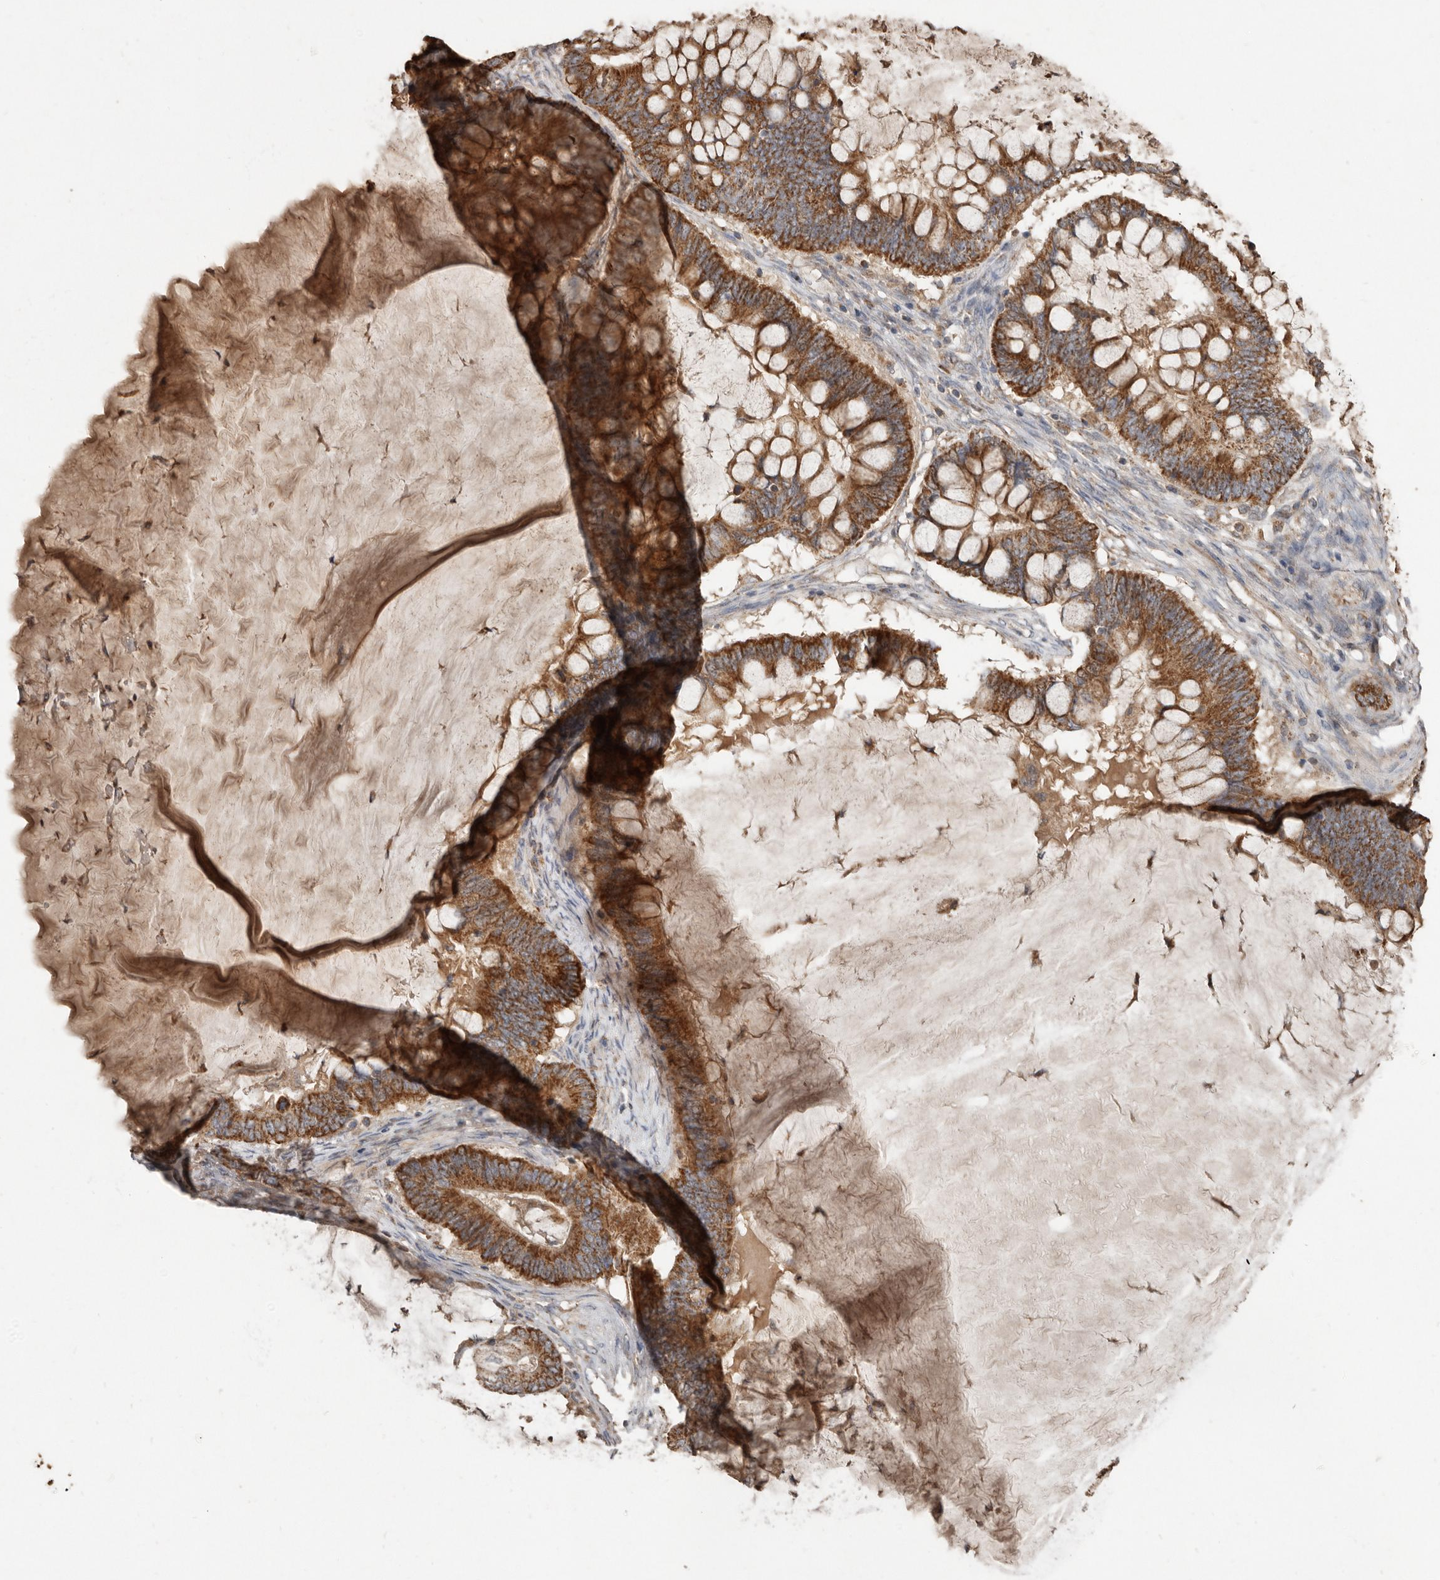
{"staining": {"intensity": "moderate", "quantity": ">75%", "location": "cytoplasmic/membranous"}, "tissue": "ovarian cancer", "cell_type": "Tumor cells", "image_type": "cancer", "snomed": [{"axis": "morphology", "description": "Cystadenocarcinoma, mucinous, NOS"}, {"axis": "topography", "description": "Ovary"}], "caption": "Immunohistochemistry (IHC) histopathology image of human ovarian mucinous cystadenocarcinoma stained for a protein (brown), which demonstrates medium levels of moderate cytoplasmic/membranous positivity in approximately >75% of tumor cells.", "gene": "KIF26B", "patient": {"sex": "female", "age": 61}}